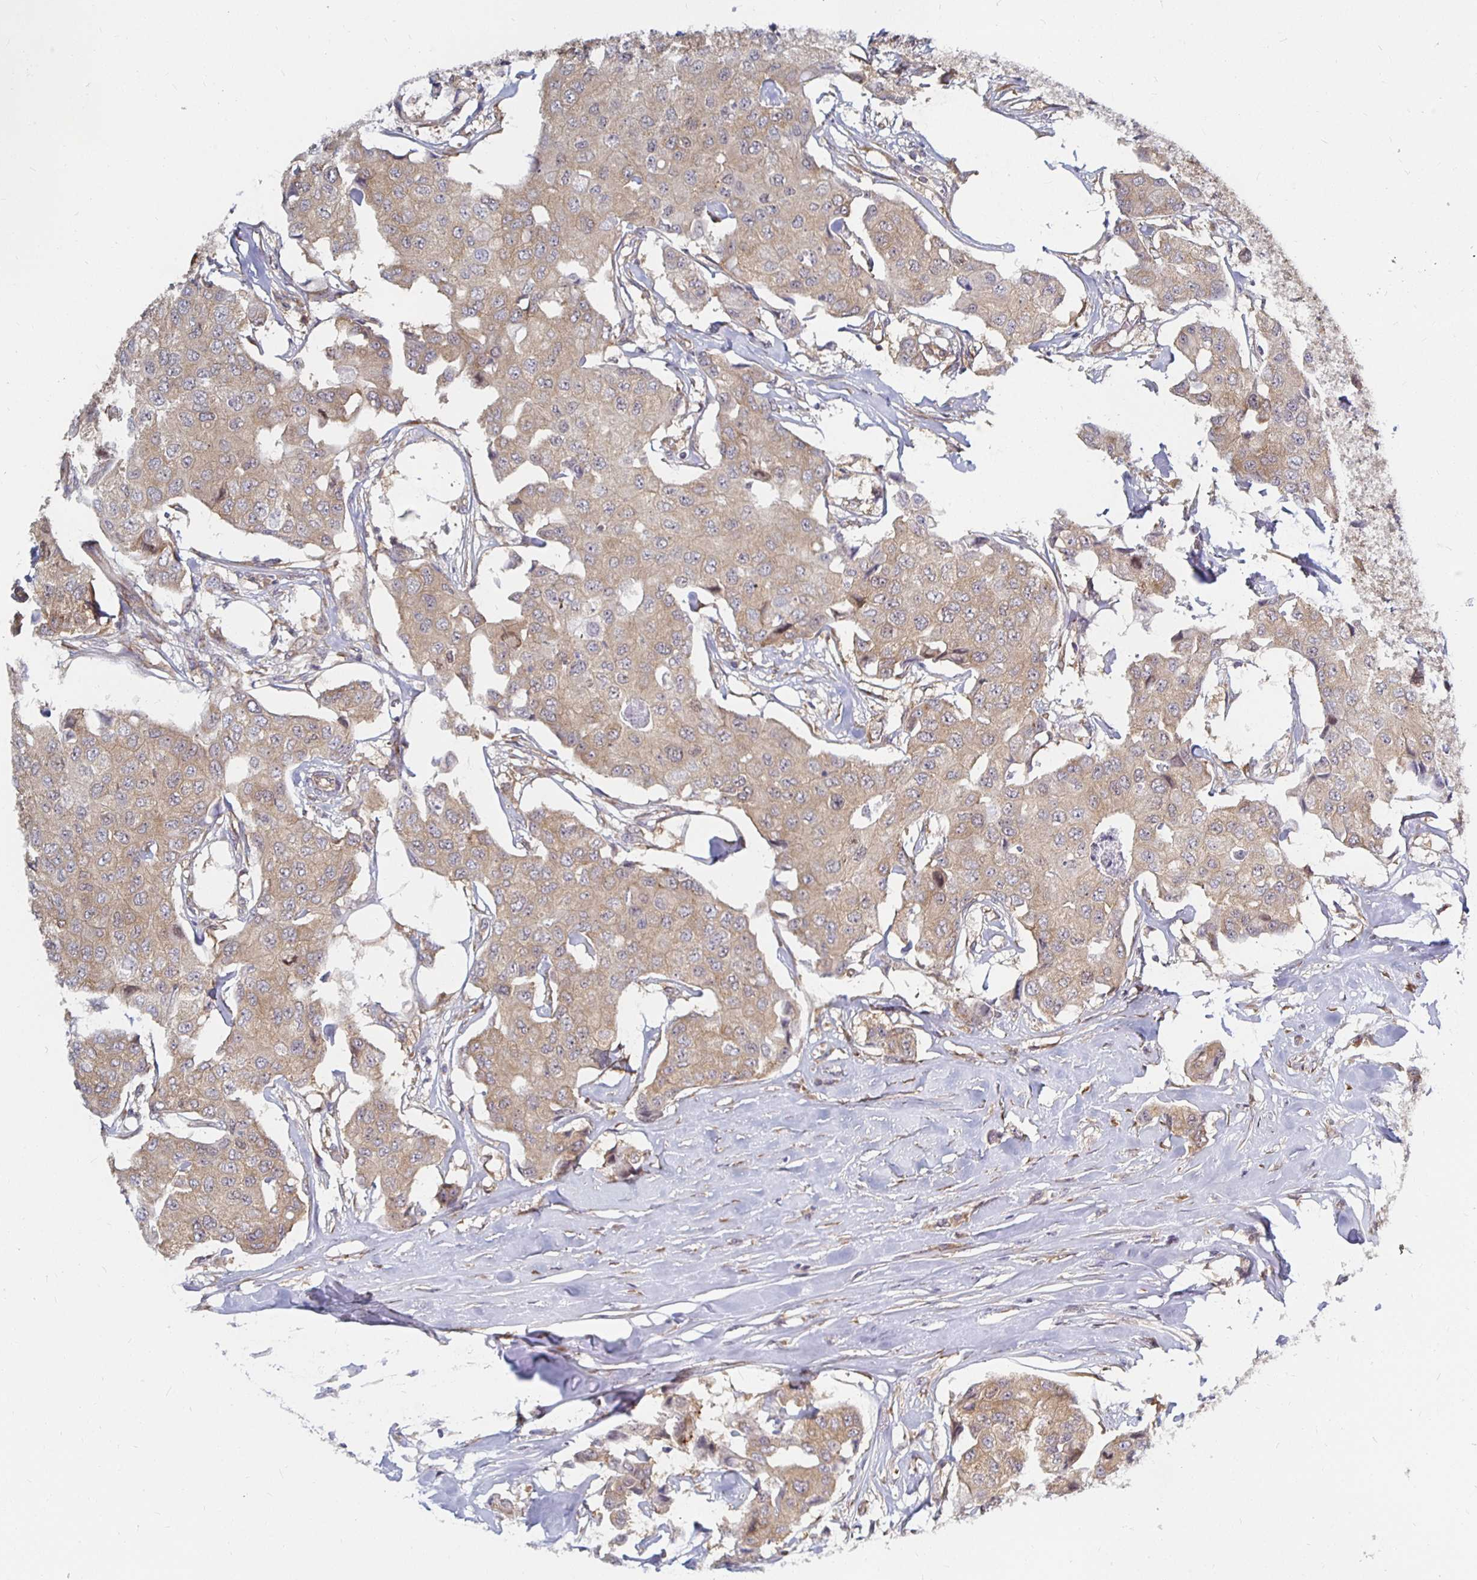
{"staining": {"intensity": "weak", "quantity": ">75%", "location": "cytoplasmic/membranous"}, "tissue": "breast cancer", "cell_type": "Tumor cells", "image_type": "cancer", "snomed": [{"axis": "morphology", "description": "Duct carcinoma"}, {"axis": "topography", "description": "Breast"}, {"axis": "topography", "description": "Lymph node"}], "caption": "The photomicrograph reveals a brown stain indicating the presence of a protein in the cytoplasmic/membranous of tumor cells in breast cancer (infiltrating ductal carcinoma).", "gene": "PDAP1", "patient": {"sex": "female", "age": 80}}